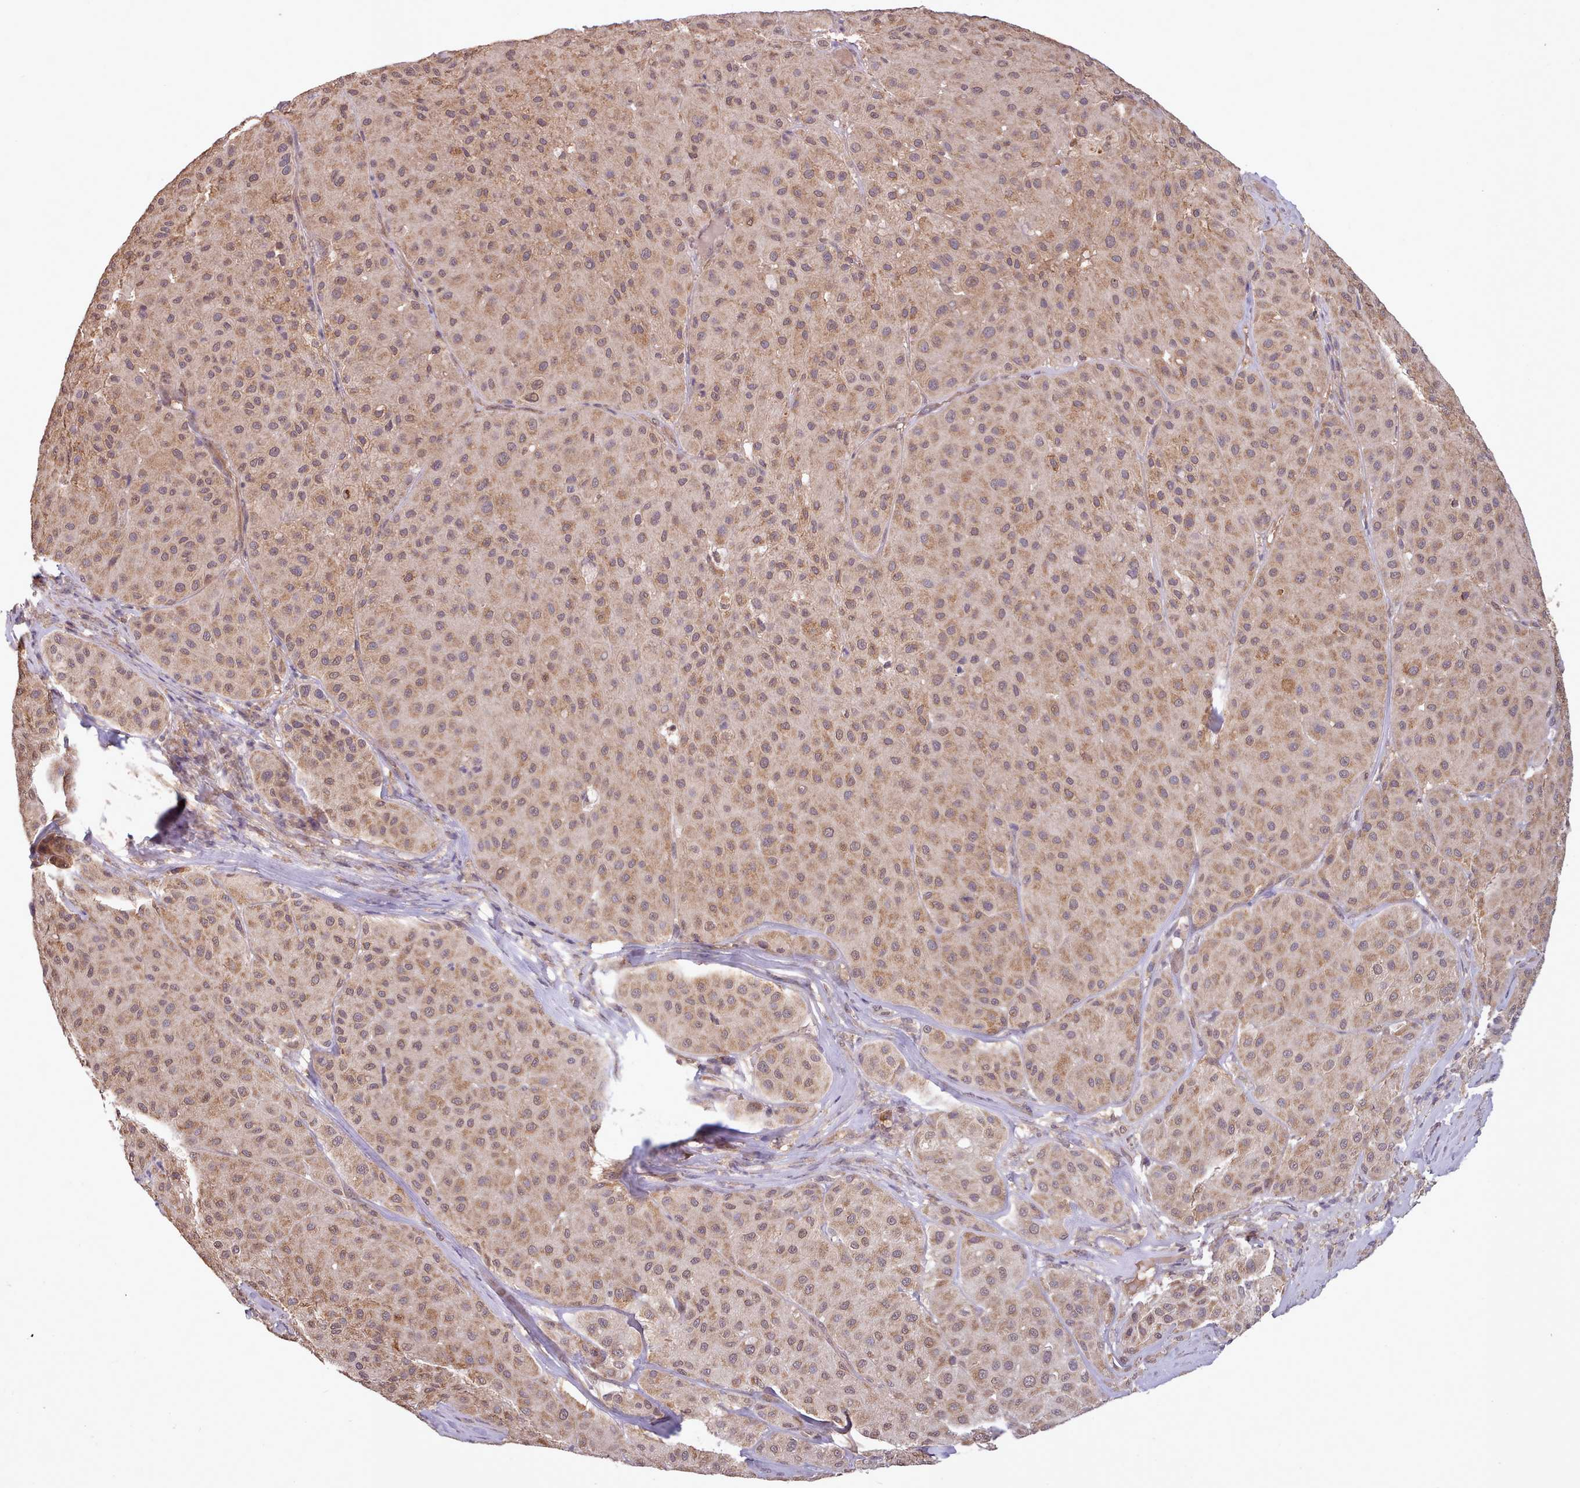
{"staining": {"intensity": "moderate", "quantity": ">75%", "location": "cytoplasmic/membranous,nuclear"}, "tissue": "melanoma", "cell_type": "Tumor cells", "image_type": "cancer", "snomed": [{"axis": "morphology", "description": "Malignant melanoma, Metastatic site"}, {"axis": "topography", "description": "Smooth muscle"}], "caption": "Immunohistochemistry (IHC) histopathology image of human melanoma stained for a protein (brown), which reveals medium levels of moderate cytoplasmic/membranous and nuclear positivity in approximately >75% of tumor cells.", "gene": "PIP4P1", "patient": {"sex": "male", "age": 41}}